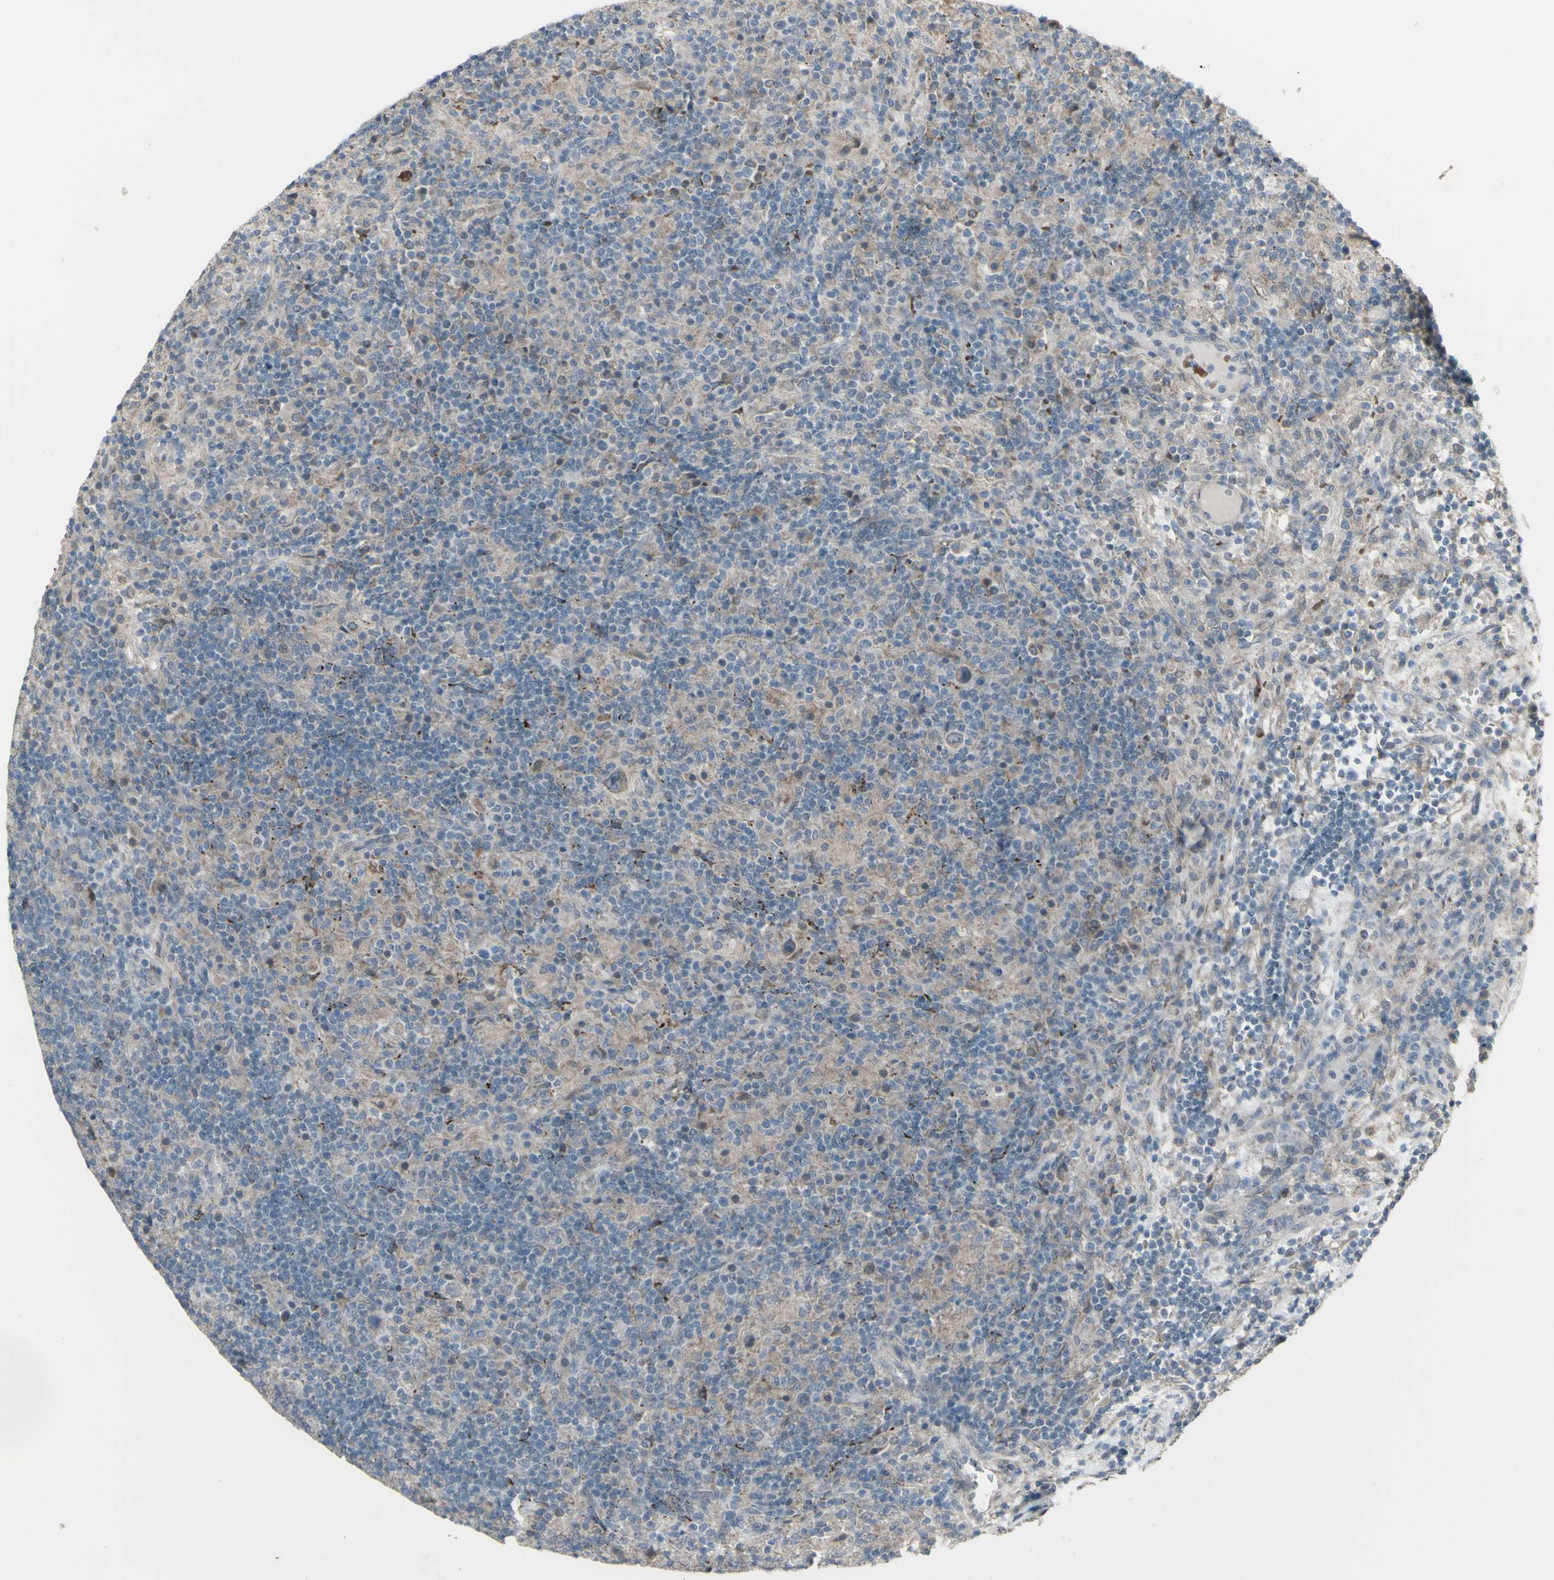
{"staining": {"intensity": "weak", "quantity": ">75%", "location": "cytoplasmic/membranous"}, "tissue": "lymphoma", "cell_type": "Tumor cells", "image_type": "cancer", "snomed": [{"axis": "morphology", "description": "Hodgkin's disease, NOS"}, {"axis": "topography", "description": "Lymph node"}], "caption": "A brown stain highlights weak cytoplasmic/membranous positivity of a protein in lymphoma tumor cells.", "gene": "GRAMD1B", "patient": {"sex": "male", "age": 70}}